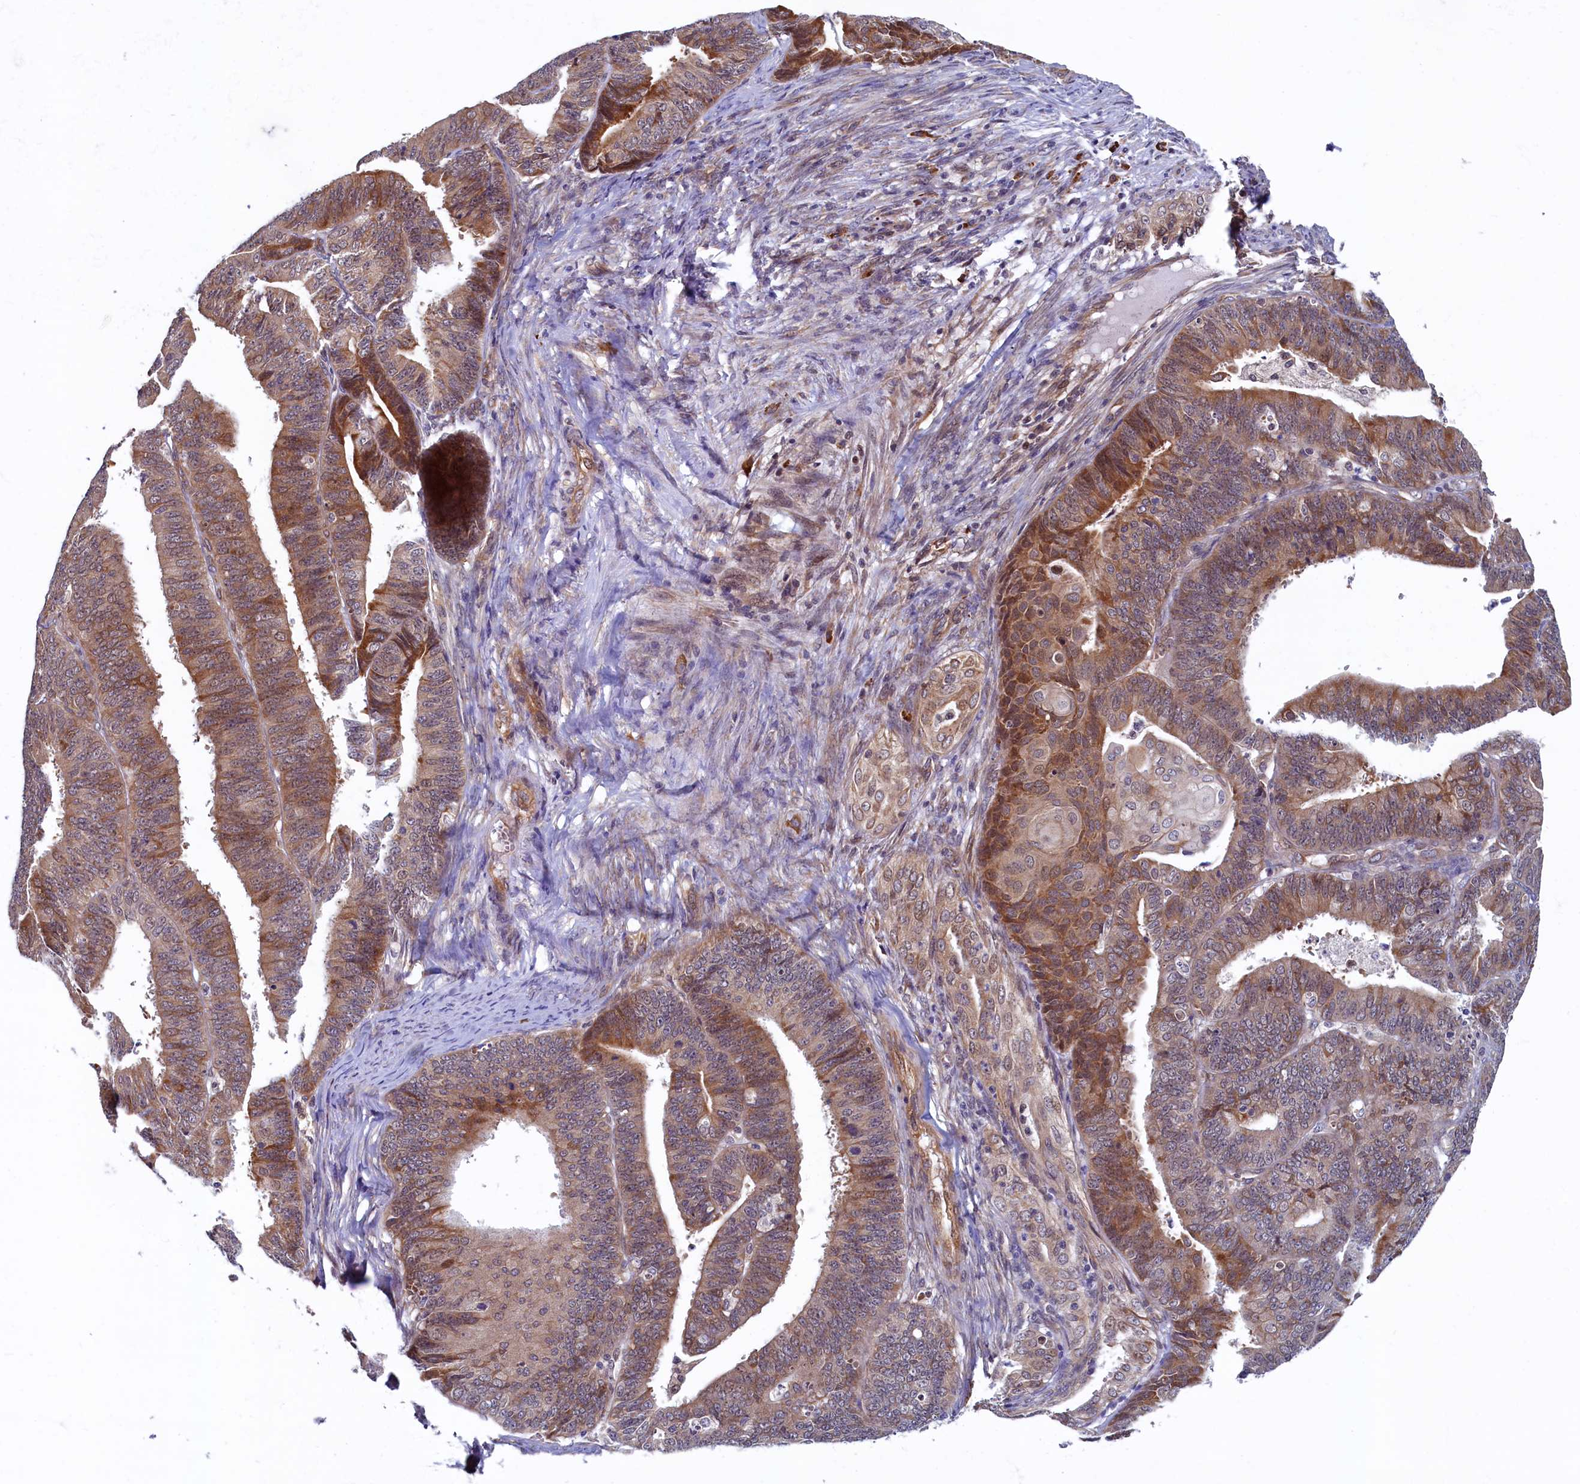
{"staining": {"intensity": "moderate", "quantity": "25%-75%", "location": "cytoplasmic/membranous"}, "tissue": "endometrial cancer", "cell_type": "Tumor cells", "image_type": "cancer", "snomed": [{"axis": "morphology", "description": "Adenocarcinoma, NOS"}, {"axis": "topography", "description": "Endometrium"}], "caption": "Immunohistochemistry of human endometrial cancer reveals medium levels of moderate cytoplasmic/membranous expression in about 25%-75% of tumor cells. Ihc stains the protein of interest in brown and the nuclei are stained blue.", "gene": "SLC16A14", "patient": {"sex": "female", "age": 73}}